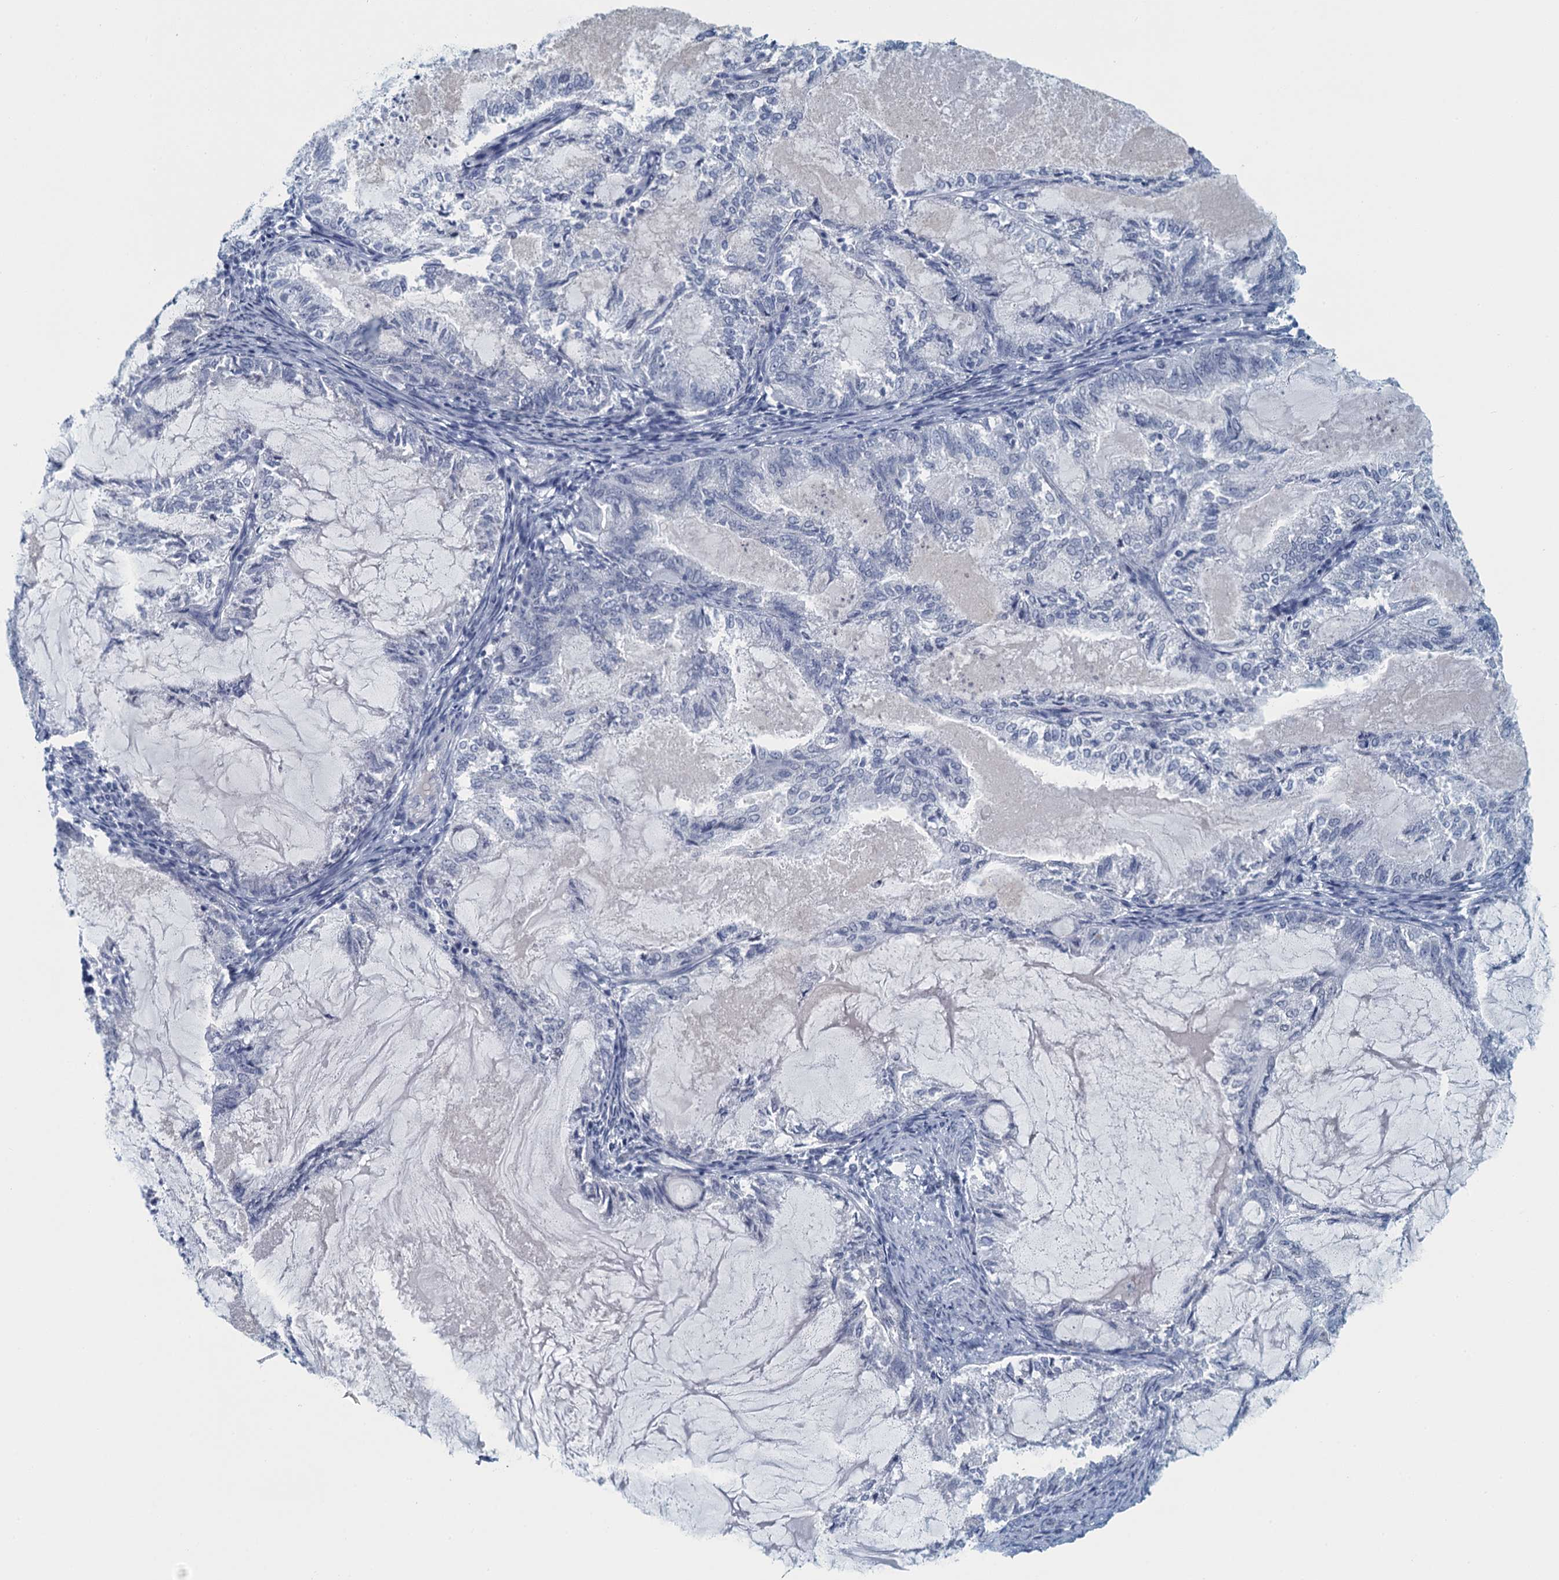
{"staining": {"intensity": "moderate", "quantity": "25%-75%", "location": "nuclear"}, "tissue": "endometrial cancer", "cell_type": "Tumor cells", "image_type": "cancer", "snomed": [{"axis": "morphology", "description": "Adenocarcinoma, NOS"}, {"axis": "topography", "description": "Endometrium"}], "caption": "Immunohistochemistry (IHC) (DAB (3,3'-diaminobenzidine)) staining of endometrial cancer (adenocarcinoma) exhibits moderate nuclear protein positivity in approximately 25%-75% of tumor cells.", "gene": "TTLL9", "patient": {"sex": "female", "age": 86}}